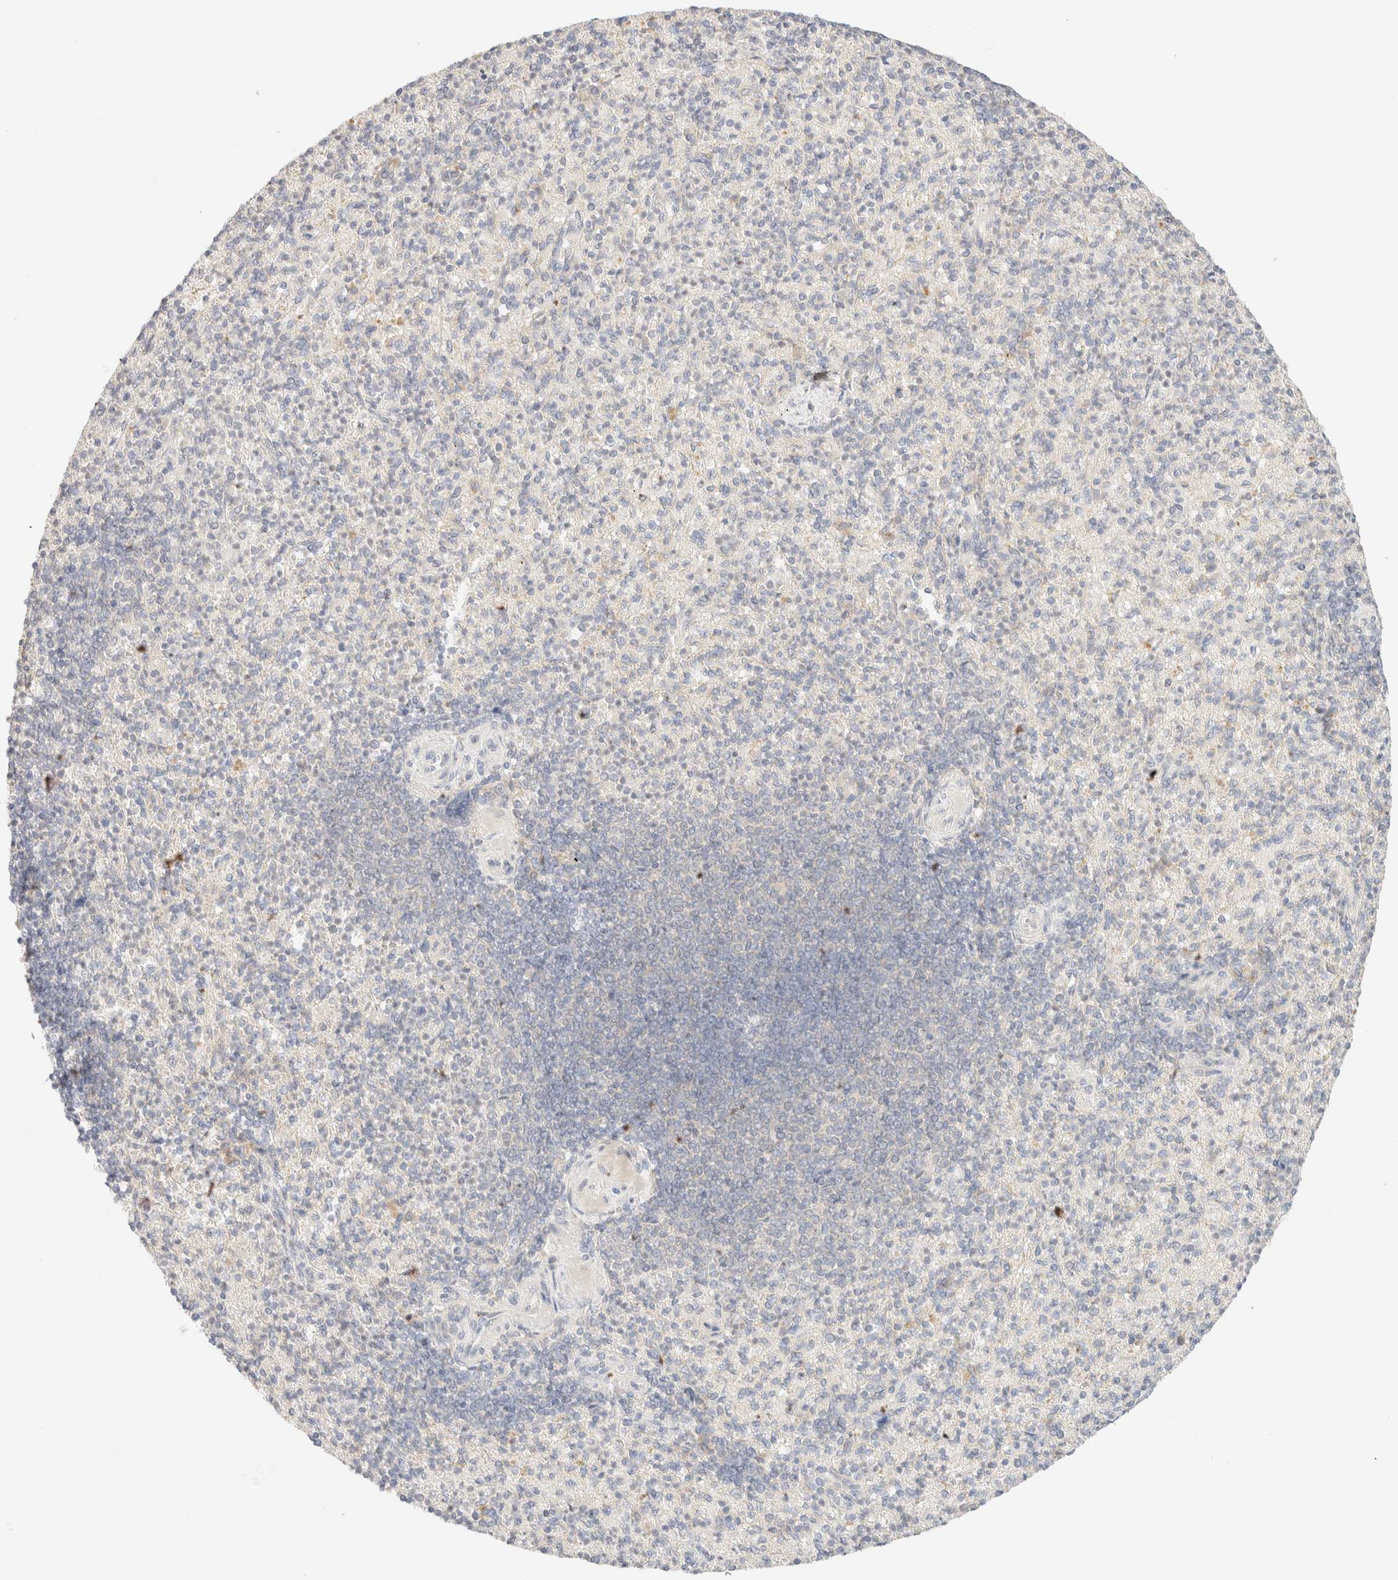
{"staining": {"intensity": "negative", "quantity": "none", "location": "none"}, "tissue": "spleen", "cell_type": "Cells in red pulp", "image_type": "normal", "snomed": [{"axis": "morphology", "description": "Normal tissue, NOS"}, {"axis": "topography", "description": "Spleen"}], "caption": "A histopathology image of spleen stained for a protein shows no brown staining in cells in red pulp. (Immunohistochemistry (ihc), brightfield microscopy, high magnification).", "gene": "SARM1", "patient": {"sex": "female", "age": 74}}